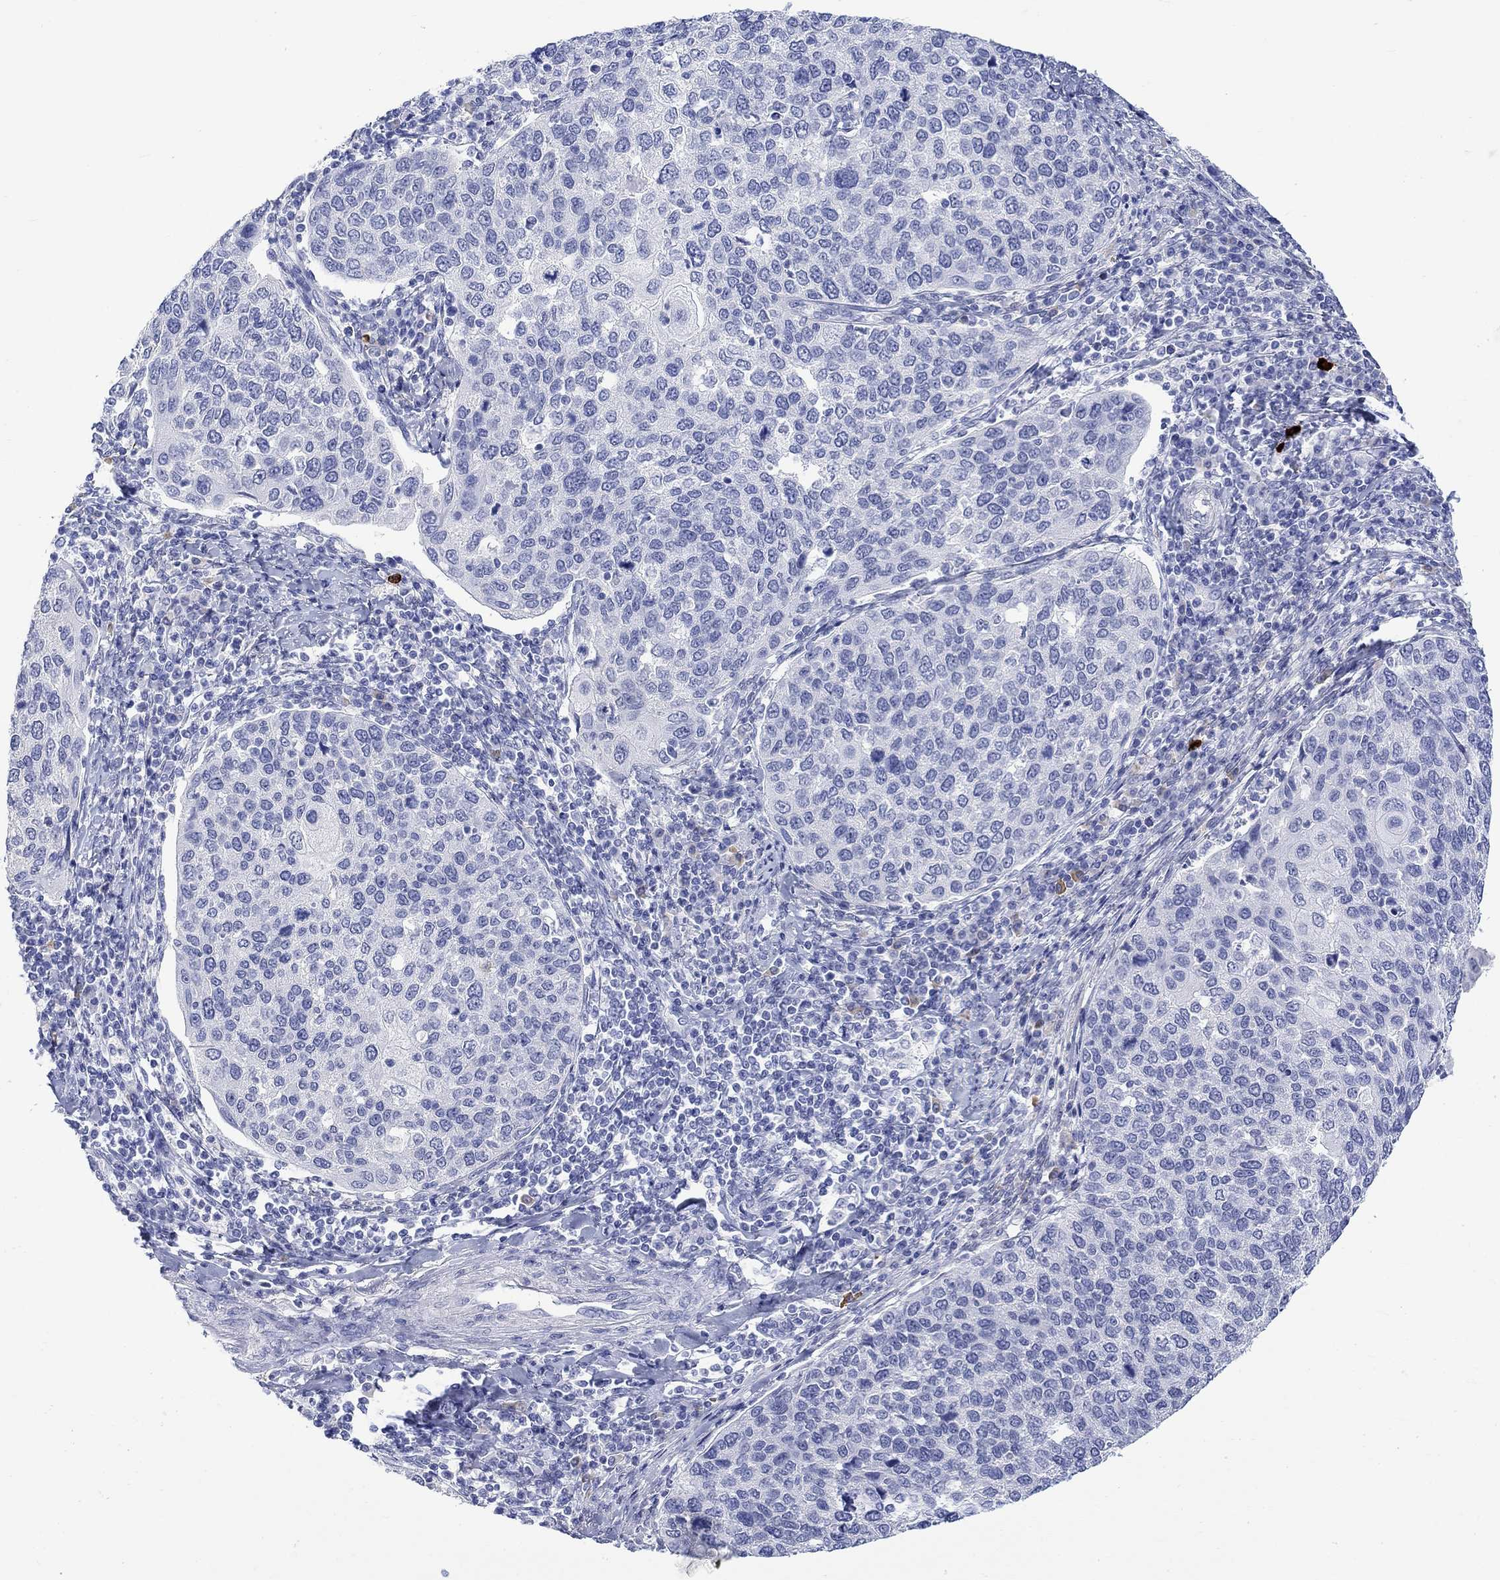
{"staining": {"intensity": "negative", "quantity": "none", "location": "none"}, "tissue": "cervical cancer", "cell_type": "Tumor cells", "image_type": "cancer", "snomed": [{"axis": "morphology", "description": "Squamous cell carcinoma, NOS"}, {"axis": "topography", "description": "Cervix"}], "caption": "Cervical cancer was stained to show a protein in brown. There is no significant positivity in tumor cells. (DAB IHC visualized using brightfield microscopy, high magnification).", "gene": "MSI1", "patient": {"sex": "female", "age": 54}}